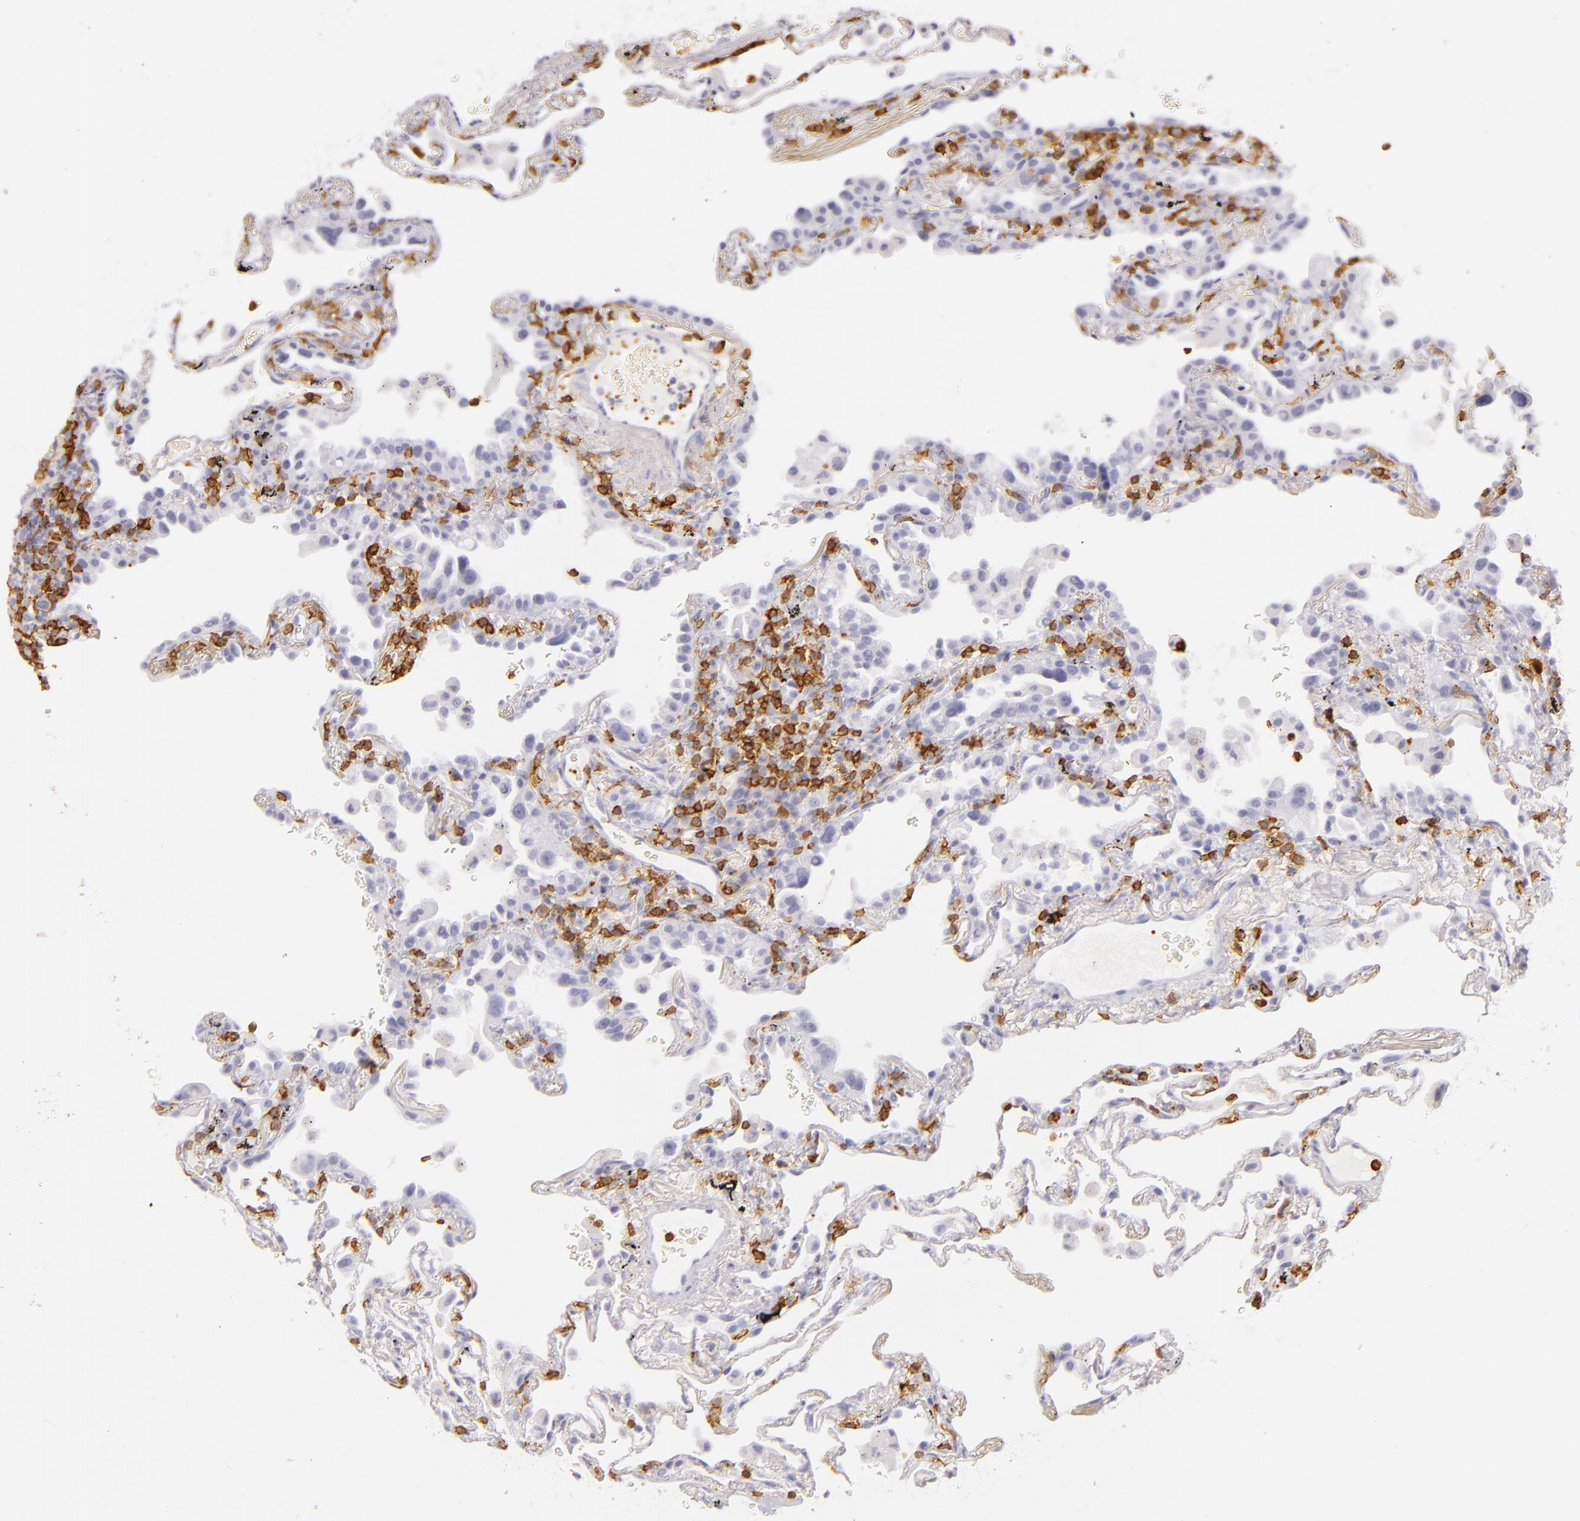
{"staining": {"intensity": "negative", "quantity": "none", "location": "none"}, "tissue": "lung", "cell_type": "Alveolar cells", "image_type": "normal", "snomed": [{"axis": "morphology", "description": "Normal tissue, NOS"}, {"axis": "morphology", "description": "Inflammation, NOS"}, {"axis": "topography", "description": "Lung"}], "caption": "Immunohistochemistry image of benign lung: human lung stained with DAB exhibits no significant protein expression in alveolar cells.", "gene": "LAT", "patient": {"sex": "male", "age": 69}}